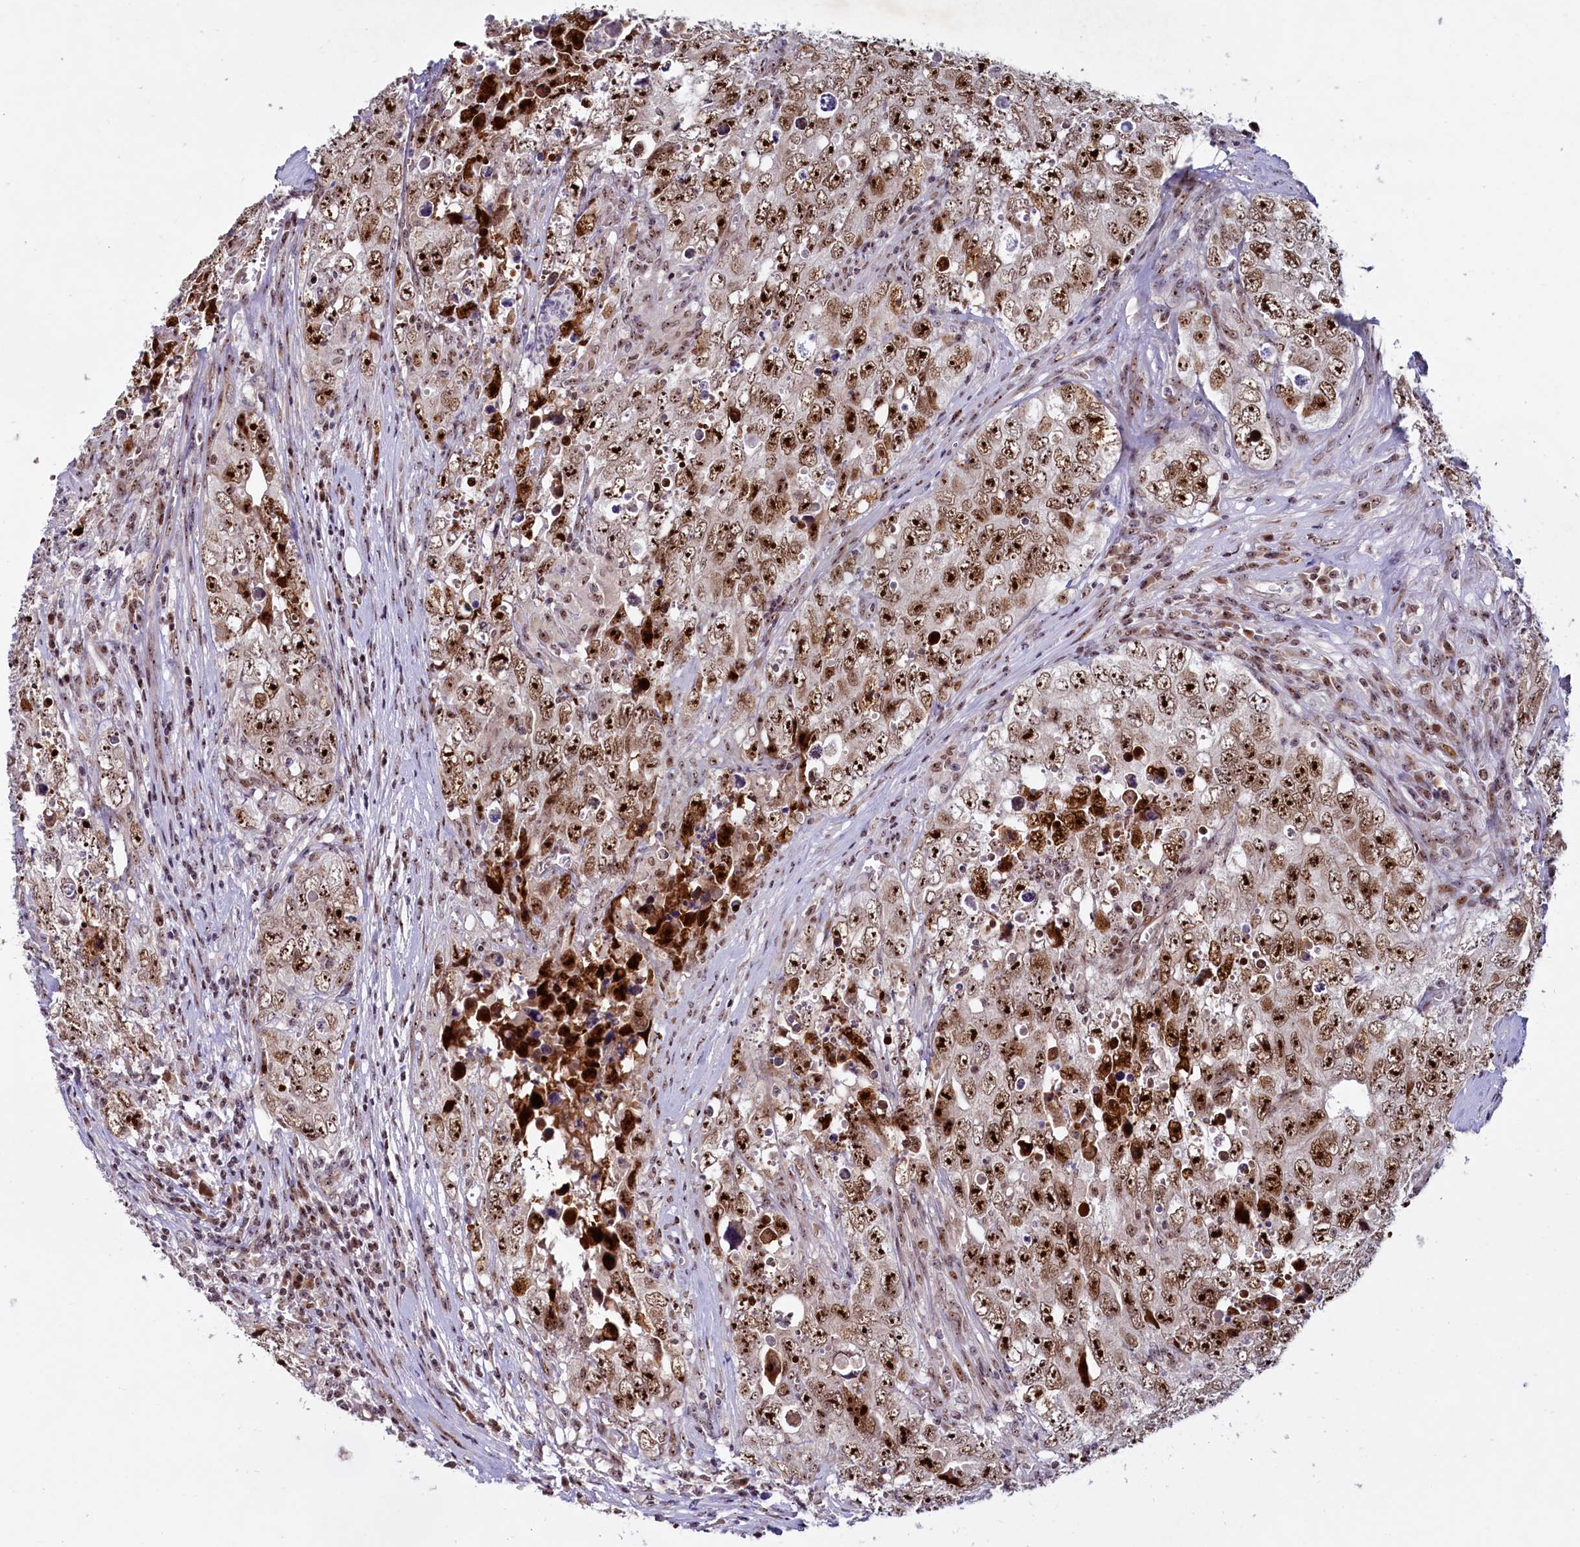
{"staining": {"intensity": "strong", "quantity": ">75%", "location": "nuclear"}, "tissue": "testis cancer", "cell_type": "Tumor cells", "image_type": "cancer", "snomed": [{"axis": "morphology", "description": "Seminoma, NOS"}, {"axis": "morphology", "description": "Carcinoma, Embryonal, NOS"}, {"axis": "topography", "description": "Testis"}], "caption": "IHC image of human testis cancer stained for a protein (brown), which reveals high levels of strong nuclear expression in approximately >75% of tumor cells.", "gene": "TCOF1", "patient": {"sex": "male", "age": 43}}